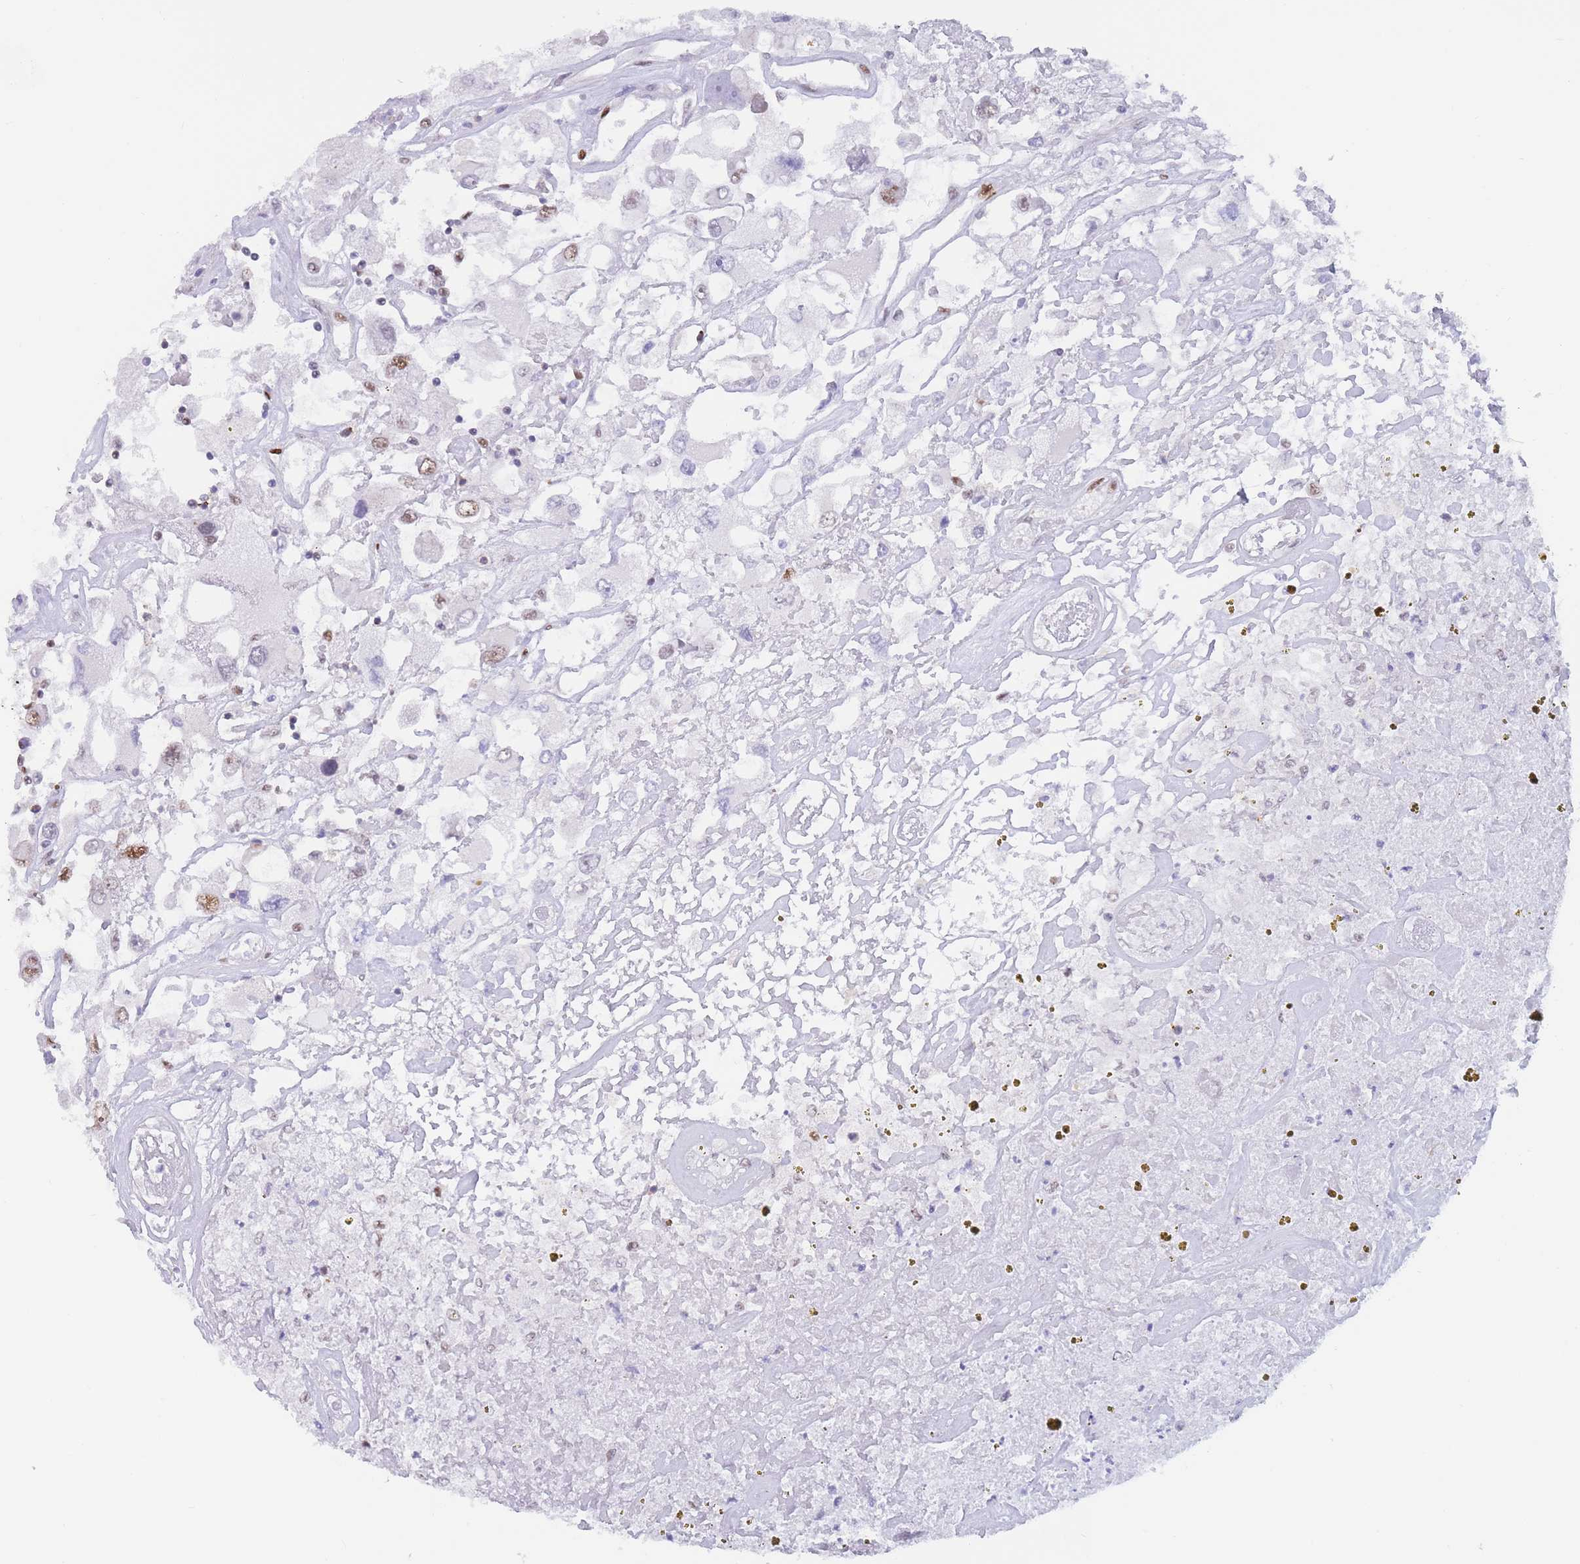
{"staining": {"intensity": "strong", "quantity": "25%-75%", "location": "cytoplasmic/membranous"}, "tissue": "renal cancer", "cell_type": "Tumor cells", "image_type": "cancer", "snomed": [{"axis": "morphology", "description": "Adenocarcinoma, NOS"}, {"axis": "topography", "description": "Kidney"}], "caption": "Protein expression by IHC reveals strong cytoplasmic/membranous staining in approximately 25%-75% of tumor cells in renal cancer.", "gene": "NASP", "patient": {"sex": "female", "age": 52}}